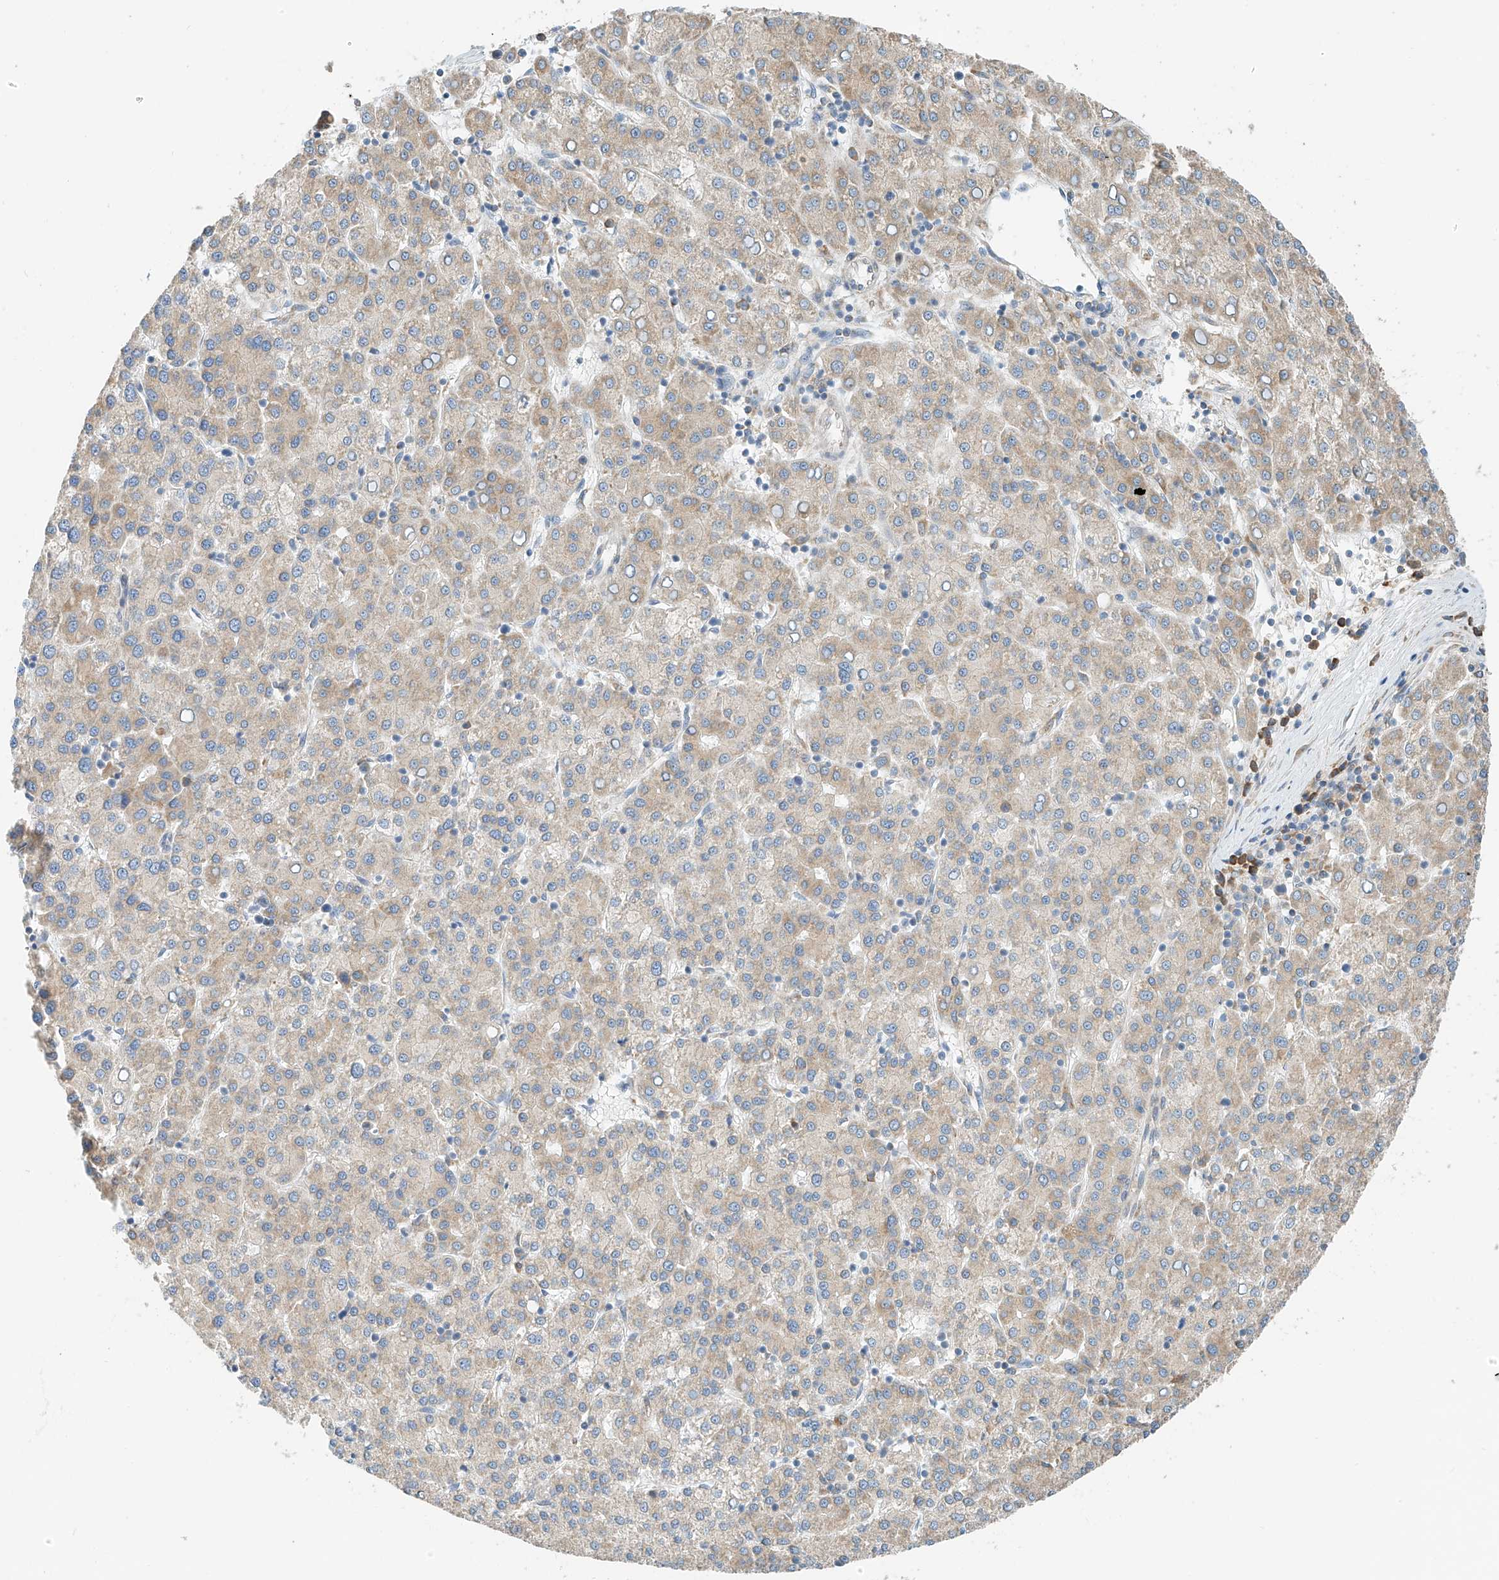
{"staining": {"intensity": "weak", "quantity": "25%-75%", "location": "cytoplasmic/membranous"}, "tissue": "liver cancer", "cell_type": "Tumor cells", "image_type": "cancer", "snomed": [{"axis": "morphology", "description": "Carcinoma, Hepatocellular, NOS"}, {"axis": "topography", "description": "Liver"}], "caption": "Immunohistochemical staining of liver cancer (hepatocellular carcinoma) exhibits low levels of weak cytoplasmic/membranous expression in about 25%-75% of tumor cells.", "gene": "PPA2", "patient": {"sex": "female", "age": 58}}